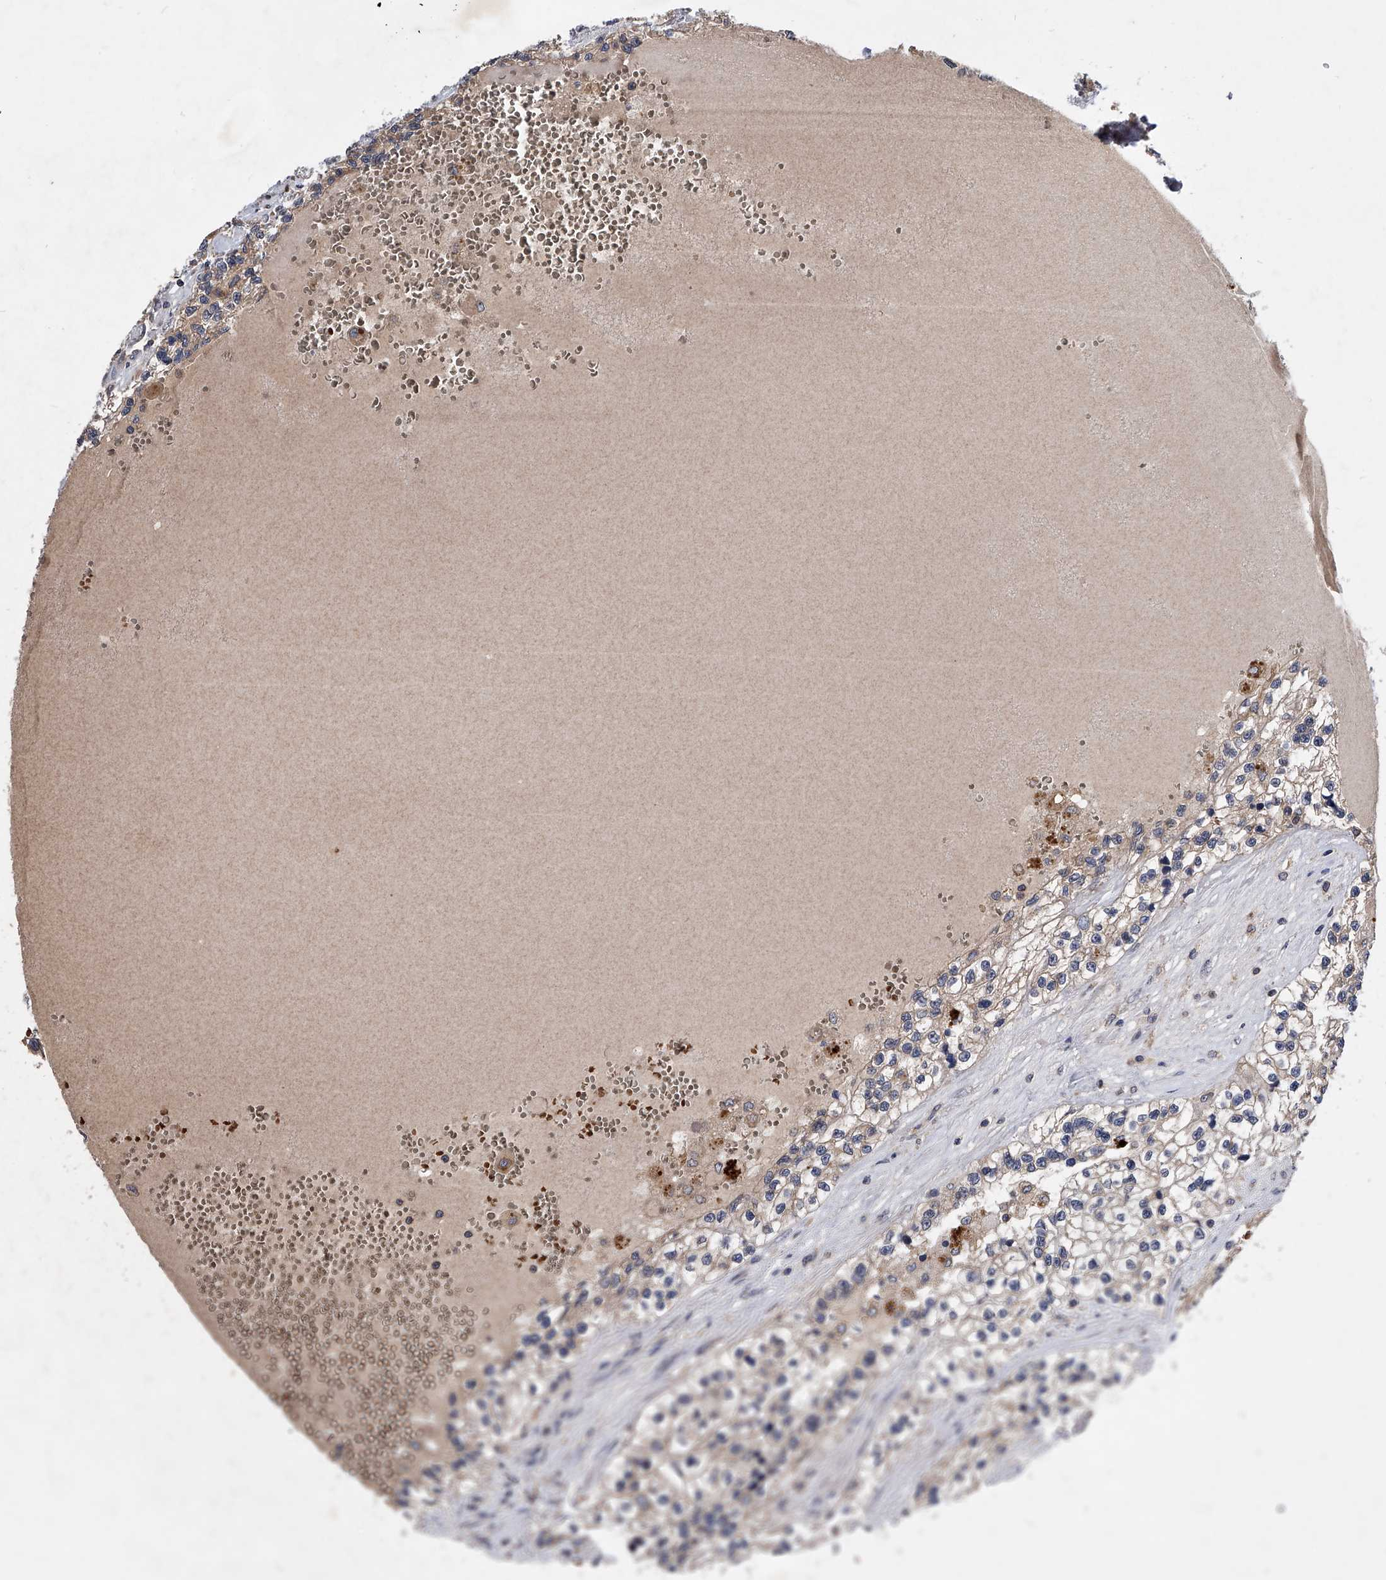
{"staining": {"intensity": "weak", "quantity": "<25%", "location": "cytoplasmic/membranous"}, "tissue": "renal cancer", "cell_type": "Tumor cells", "image_type": "cancer", "snomed": [{"axis": "morphology", "description": "Adenocarcinoma, NOS"}, {"axis": "topography", "description": "Kidney"}], "caption": "DAB immunohistochemical staining of human adenocarcinoma (renal) shows no significant expression in tumor cells. (Stains: DAB (3,3'-diaminobenzidine) immunohistochemistry (IHC) with hematoxylin counter stain, Microscopy: brightfield microscopy at high magnification).", "gene": "ZNF30", "patient": {"sex": "female", "age": 57}}